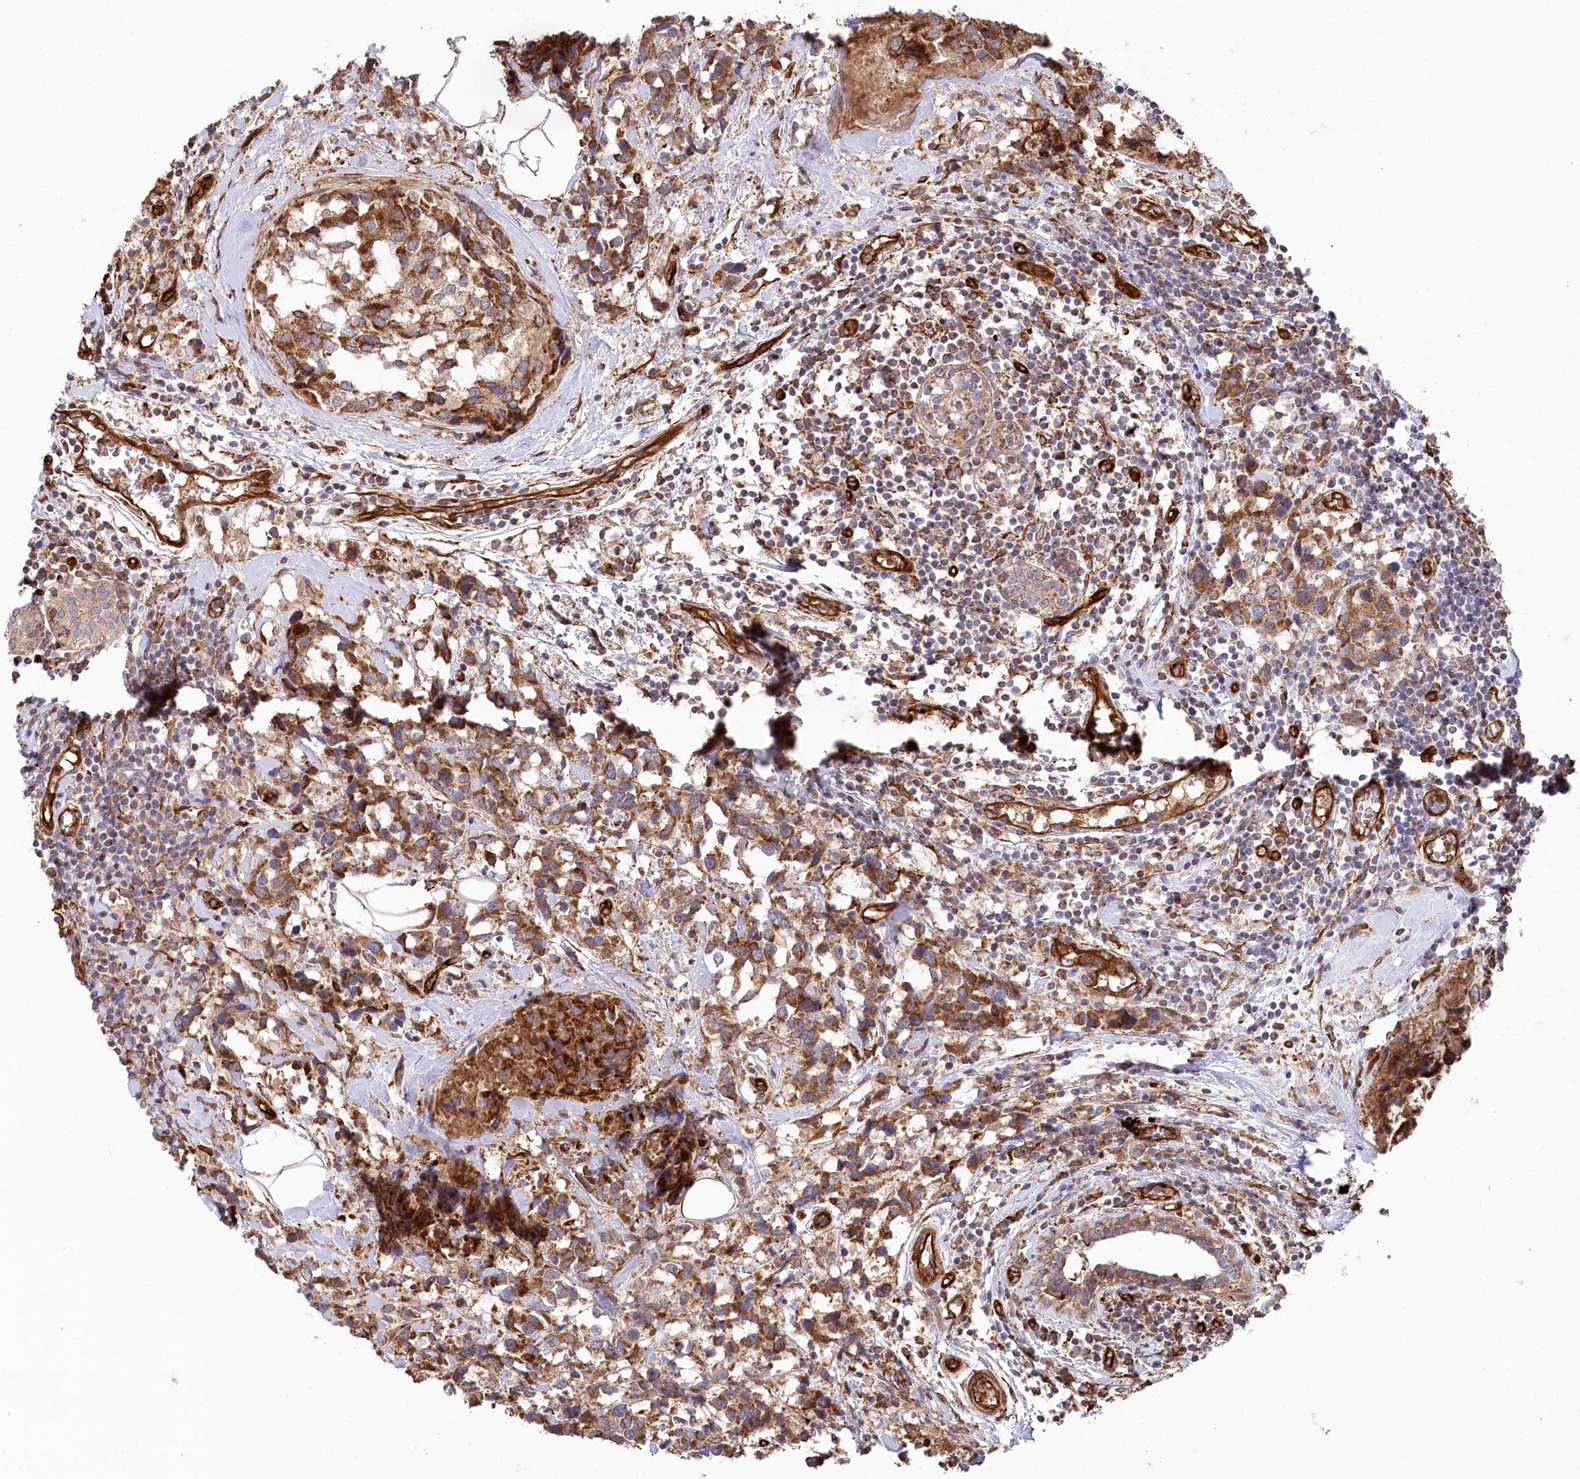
{"staining": {"intensity": "strong", "quantity": ">75%", "location": "cytoplasmic/membranous"}, "tissue": "breast cancer", "cell_type": "Tumor cells", "image_type": "cancer", "snomed": [{"axis": "morphology", "description": "Lobular carcinoma"}, {"axis": "topography", "description": "Breast"}], "caption": "Immunohistochemical staining of human breast cancer (lobular carcinoma) shows strong cytoplasmic/membranous protein staining in approximately >75% of tumor cells.", "gene": "MTPAP", "patient": {"sex": "female", "age": 59}}